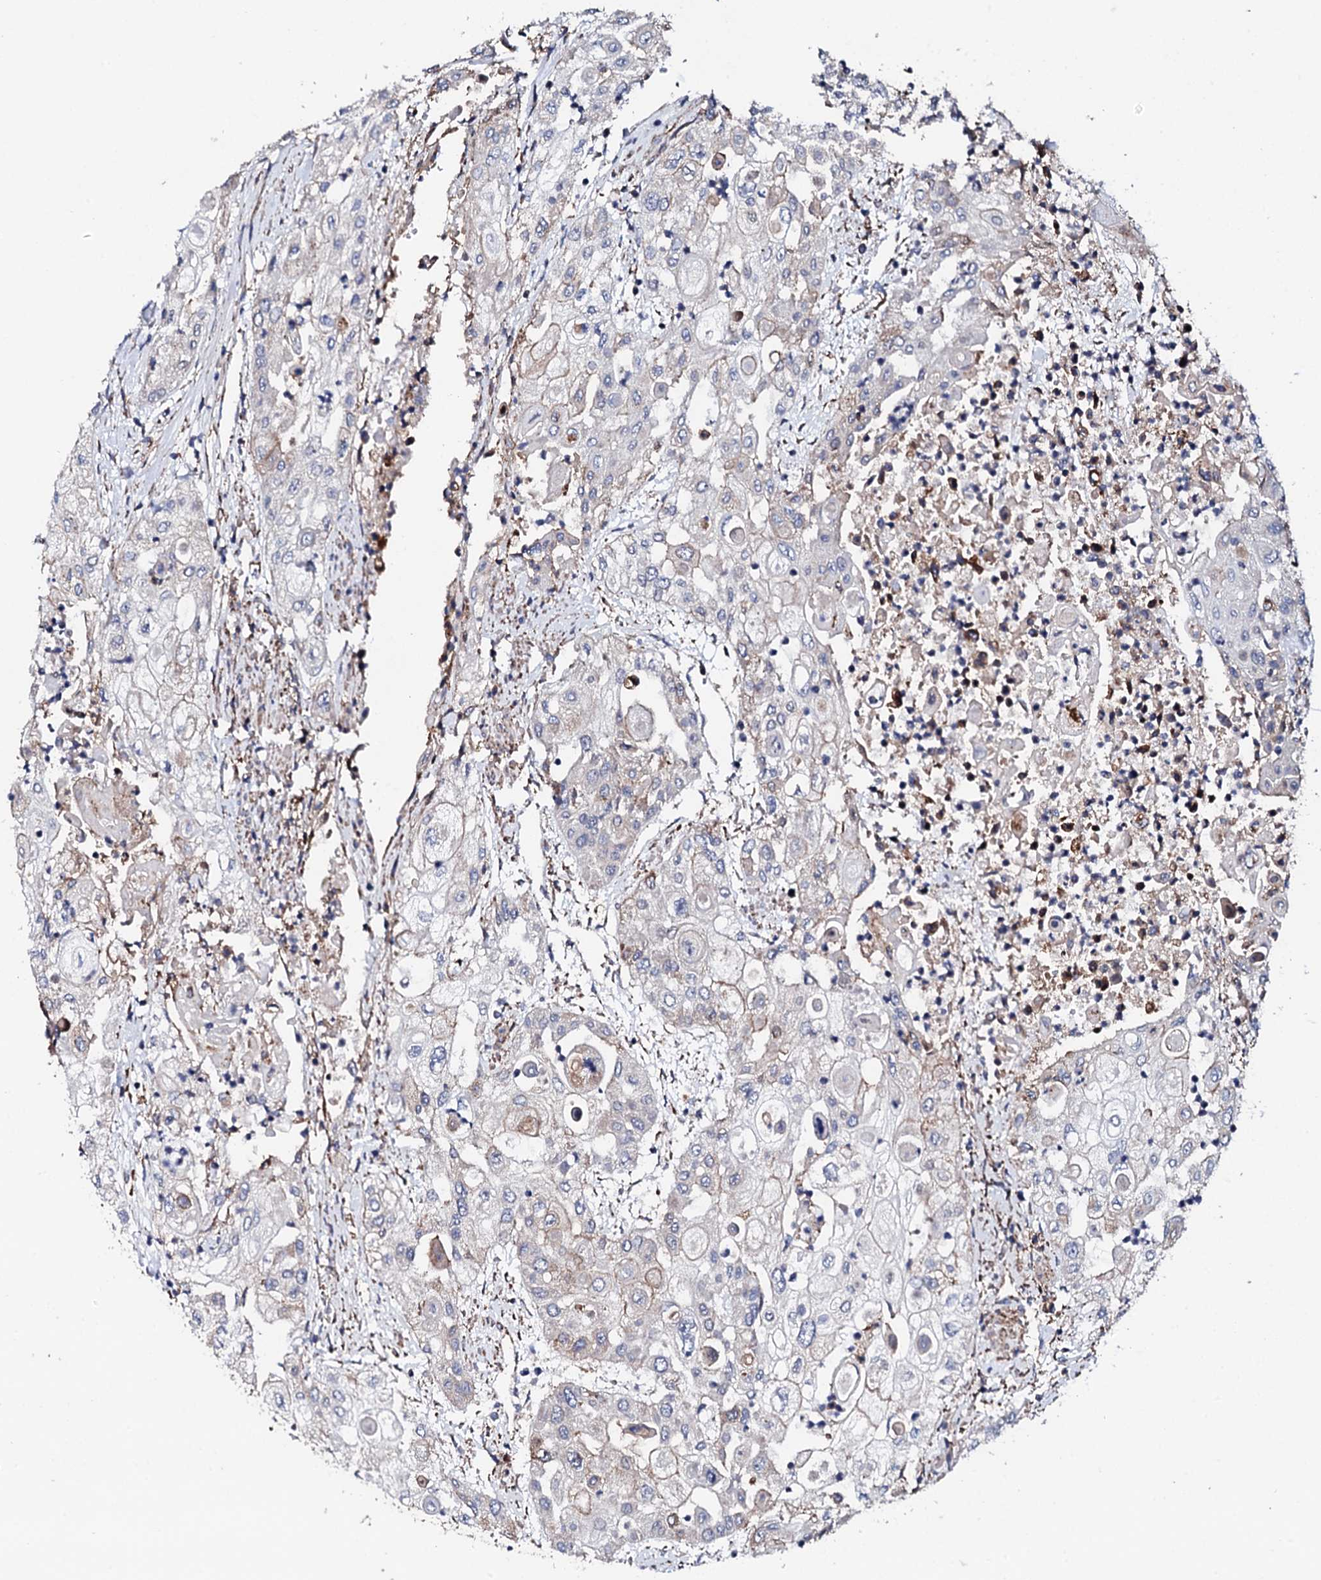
{"staining": {"intensity": "negative", "quantity": "none", "location": "none"}, "tissue": "urothelial cancer", "cell_type": "Tumor cells", "image_type": "cancer", "snomed": [{"axis": "morphology", "description": "Urothelial carcinoma, High grade"}, {"axis": "topography", "description": "Urinary bladder"}], "caption": "IHC of human urothelial cancer shows no positivity in tumor cells.", "gene": "EDC3", "patient": {"sex": "female", "age": 79}}